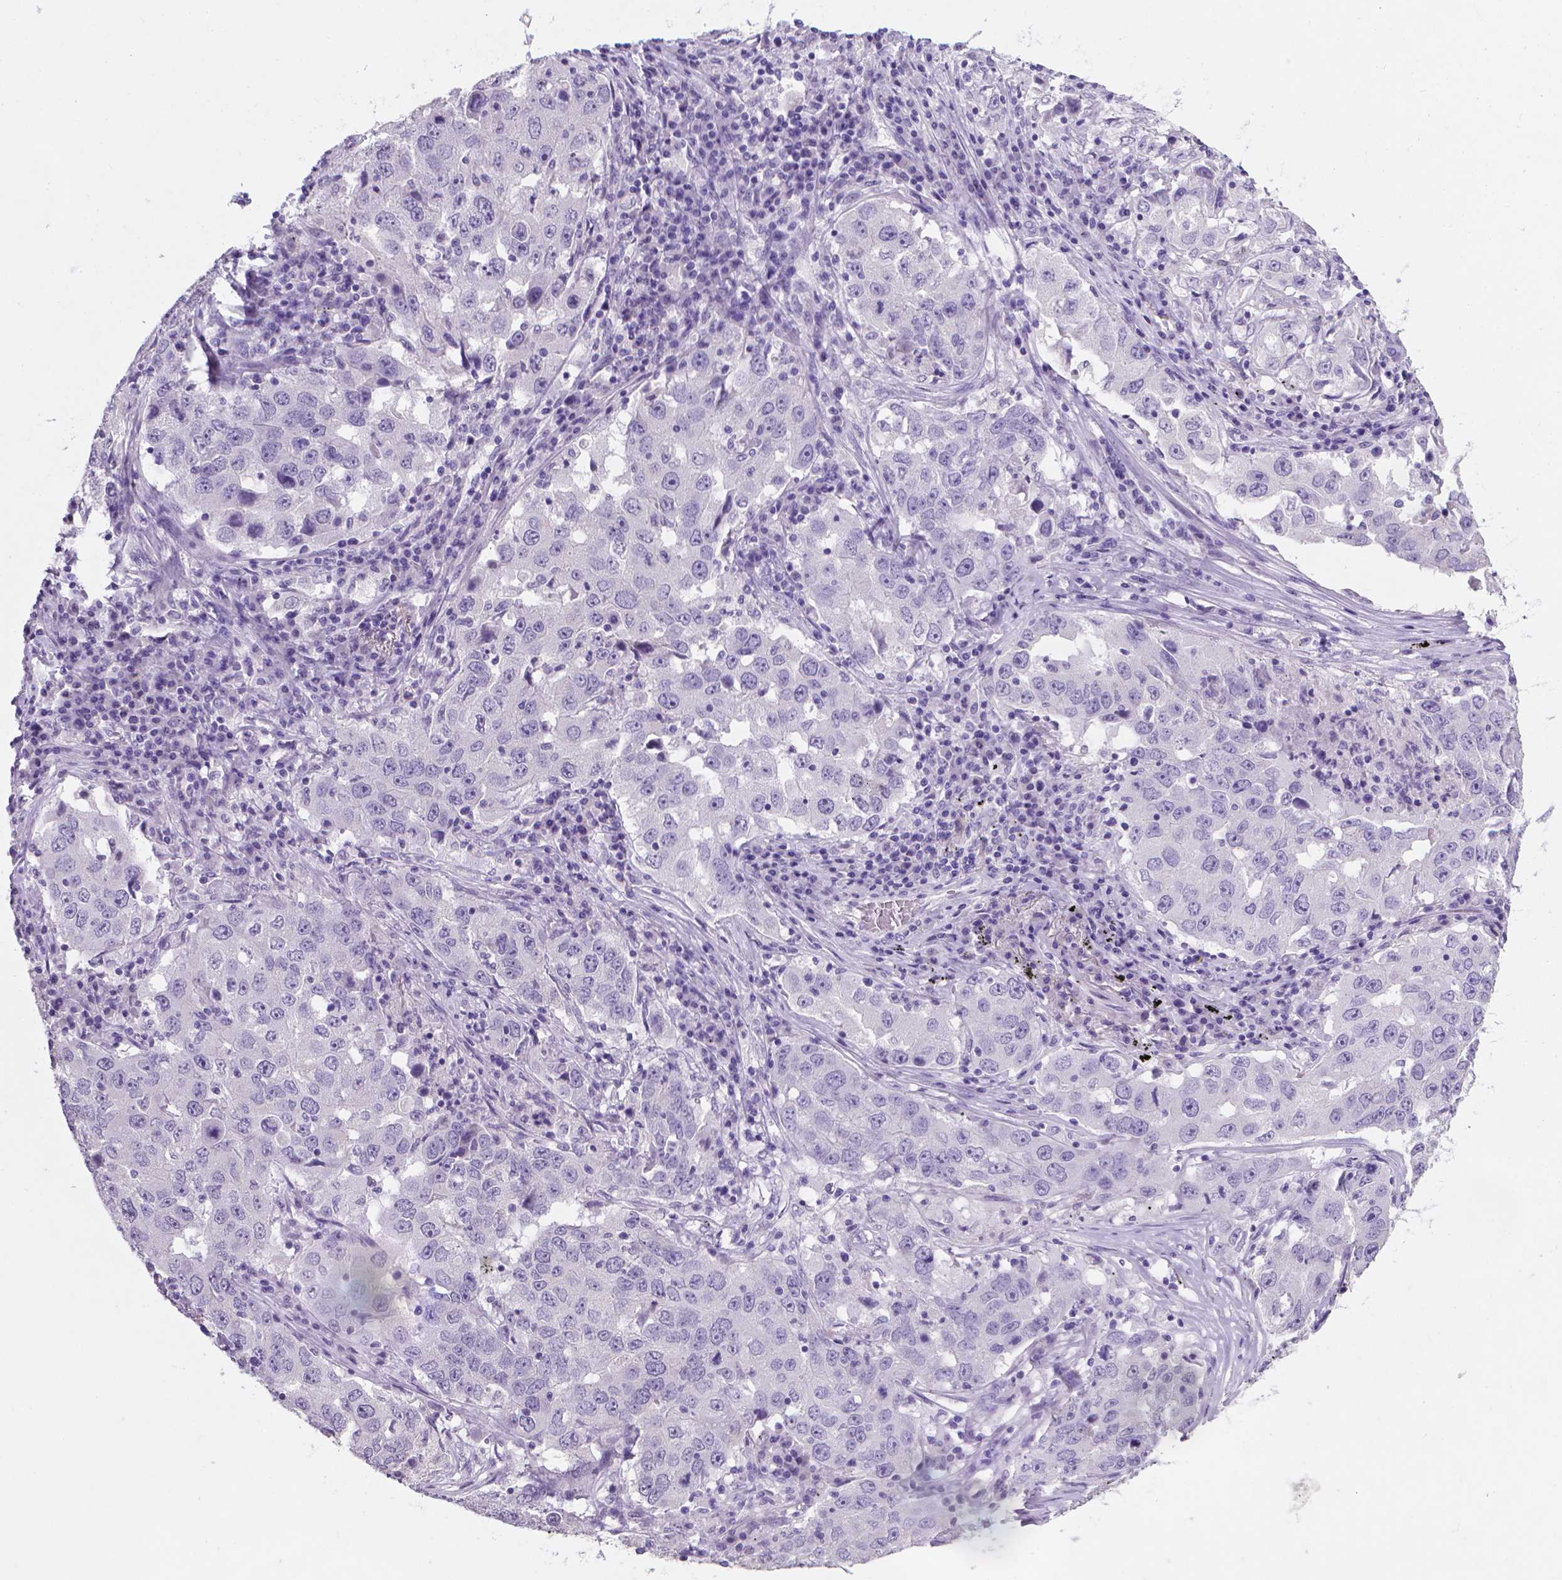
{"staining": {"intensity": "negative", "quantity": "none", "location": "none"}, "tissue": "lung cancer", "cell_type": "Tumor cells", "image_type": "cancer", "snomed": [{"axis": "morphology", "description": "Adenocarcinoma, NOS"}, {"axis": "topography", "description": "Lung"}], "caption": "Immunohistochemistry (IHC) photomicrograph of neoplastic tissue: human adenocarcinoma (lung) stained with DAB (3,3'-diaminobenzidine) shows no significant protein expression in tumor cells.", "gene": "XPNPEP2", "patient": {"sex": "male", "age": 73}}